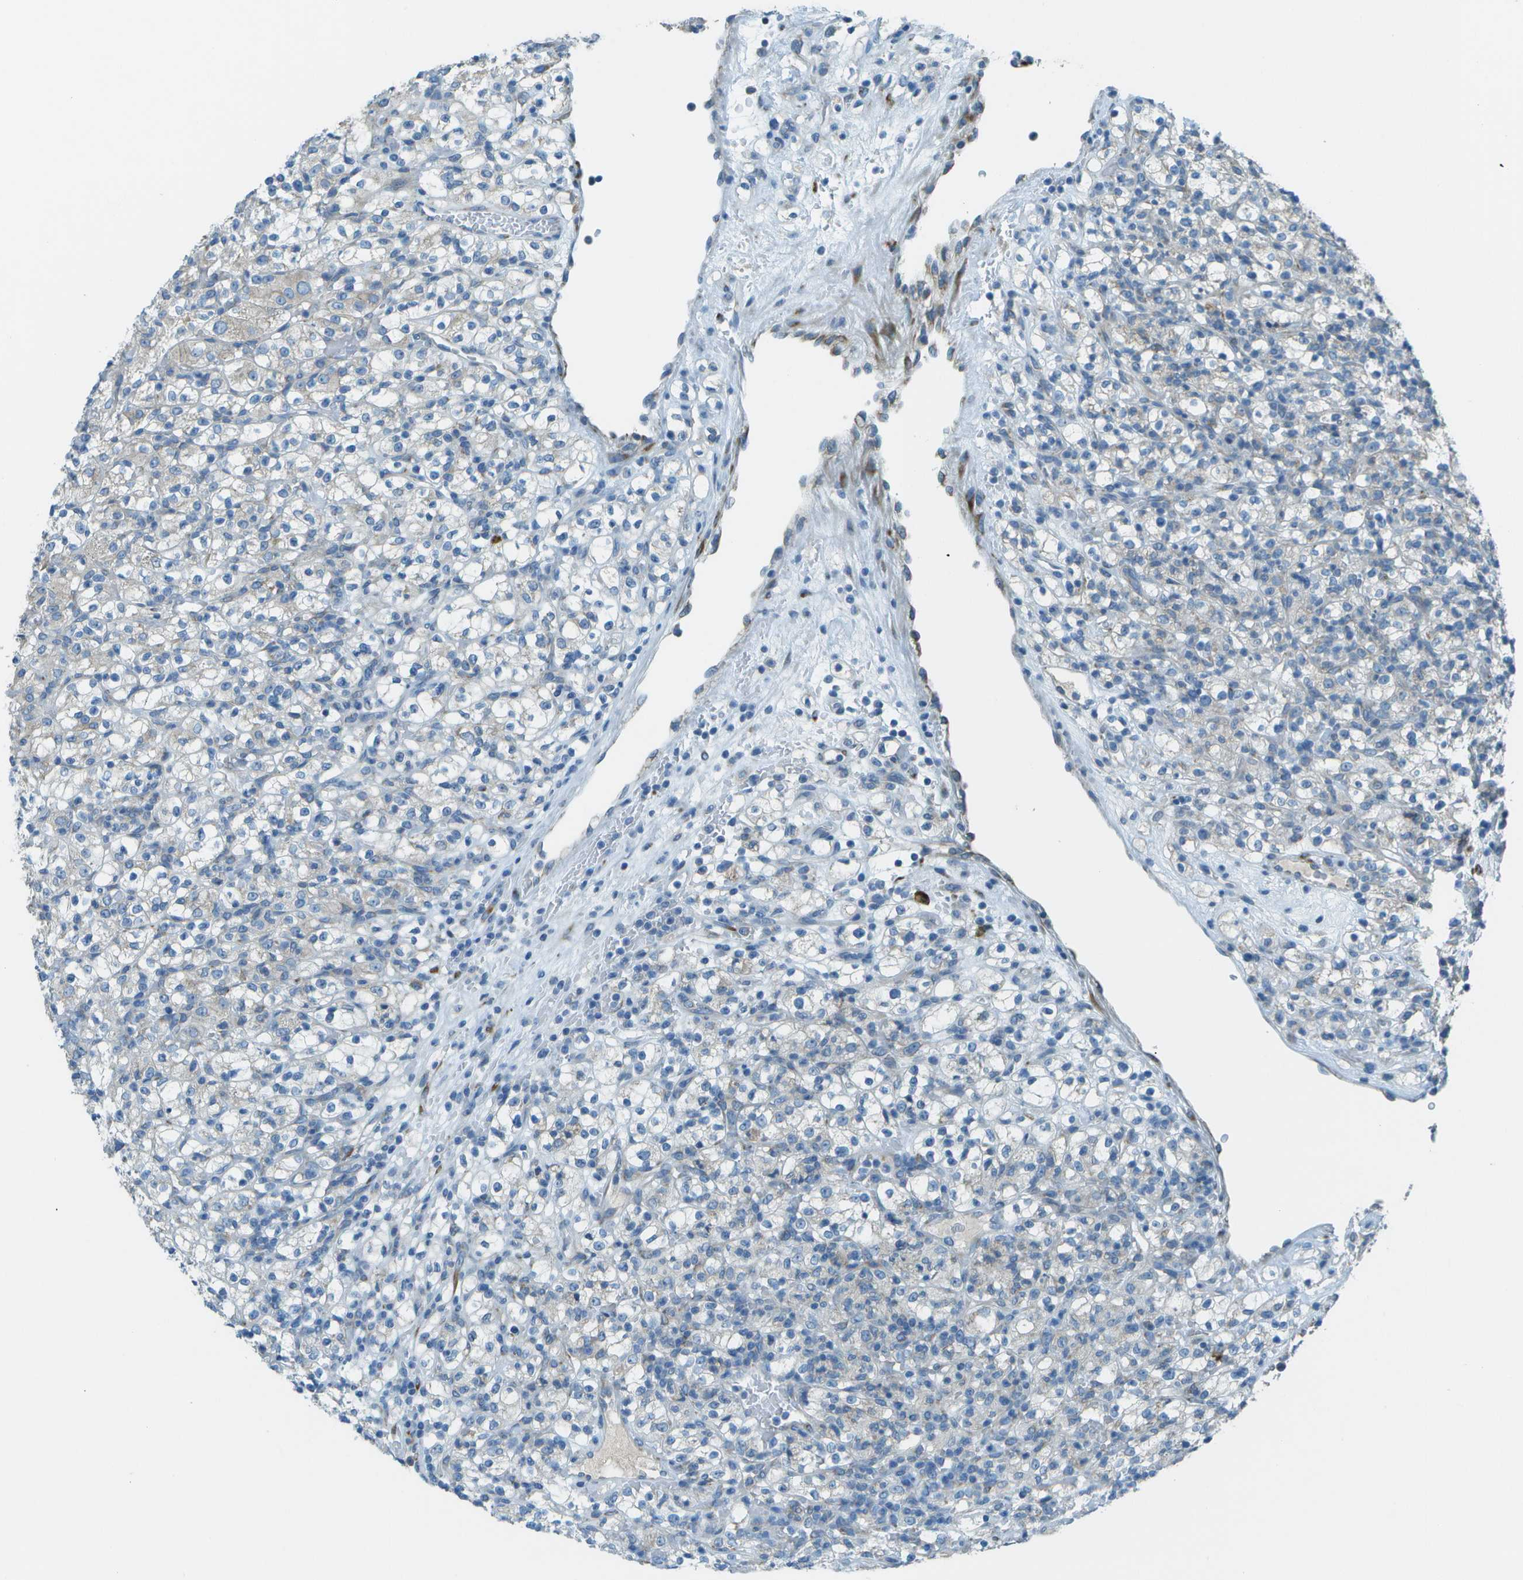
{"staining": {"intensity": "negative", "quantity": "none", "location": "none"}, "tissue": "renal cancer", "cell_type": "Tumor cells", "image_type": "cancer", "snomed": [{"axis": "morphology", "description": "Normal tissue, NOS"}, {"axis": "morphology", "description": "Adenocarcinoma, NOS"}, {"axis": "topography", "description": "Kidney"}], "caption": "Tumor cells are negative for brown protein staining in renal cancer (adenocarcinoma).", "gene": "KCTD3", "patient": {"sex": "female", "age": 72}}